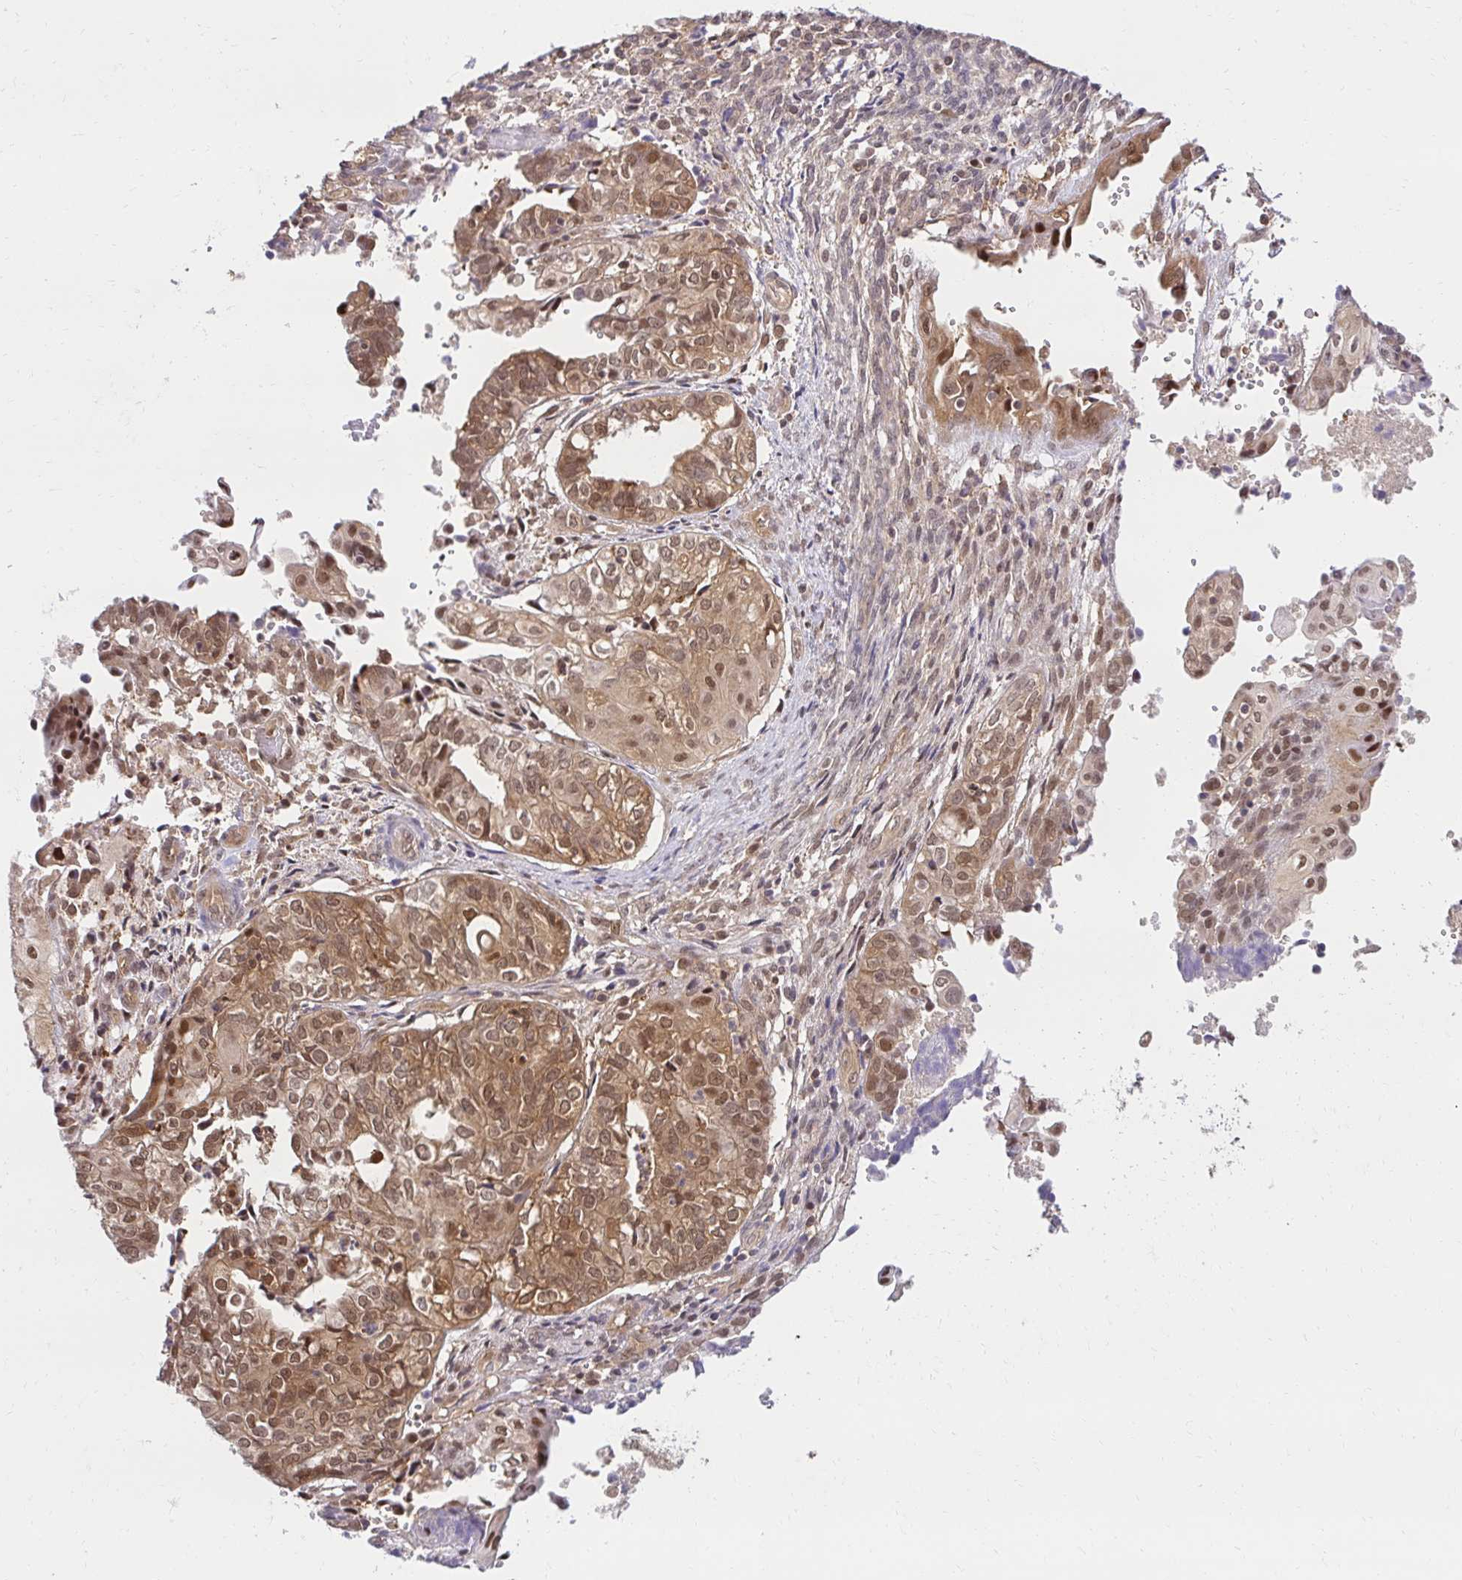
{"staining": {"intensity": "moderate", "quantity": ">75%", "location": "cytoplasmic/membranous,nuclear"}, "tissue": "ovarian cancer", "cell_type": "Tumor cells", "image_type": "cancer", "snomed": [{"axis": "morphology", "description": "Carcinoma, endometroid"}, {"axis": "topography", "description": "Ovary"}], "caption": "The photomicrograph reveals a brown stain indicating the presence of a protein in the cytoplasmic/membranous and nuclear of tumor cells in ovarian endometroid carcinoma.", "gene": "PSMA4", "patient": {"sex": "female", "age": 64}}